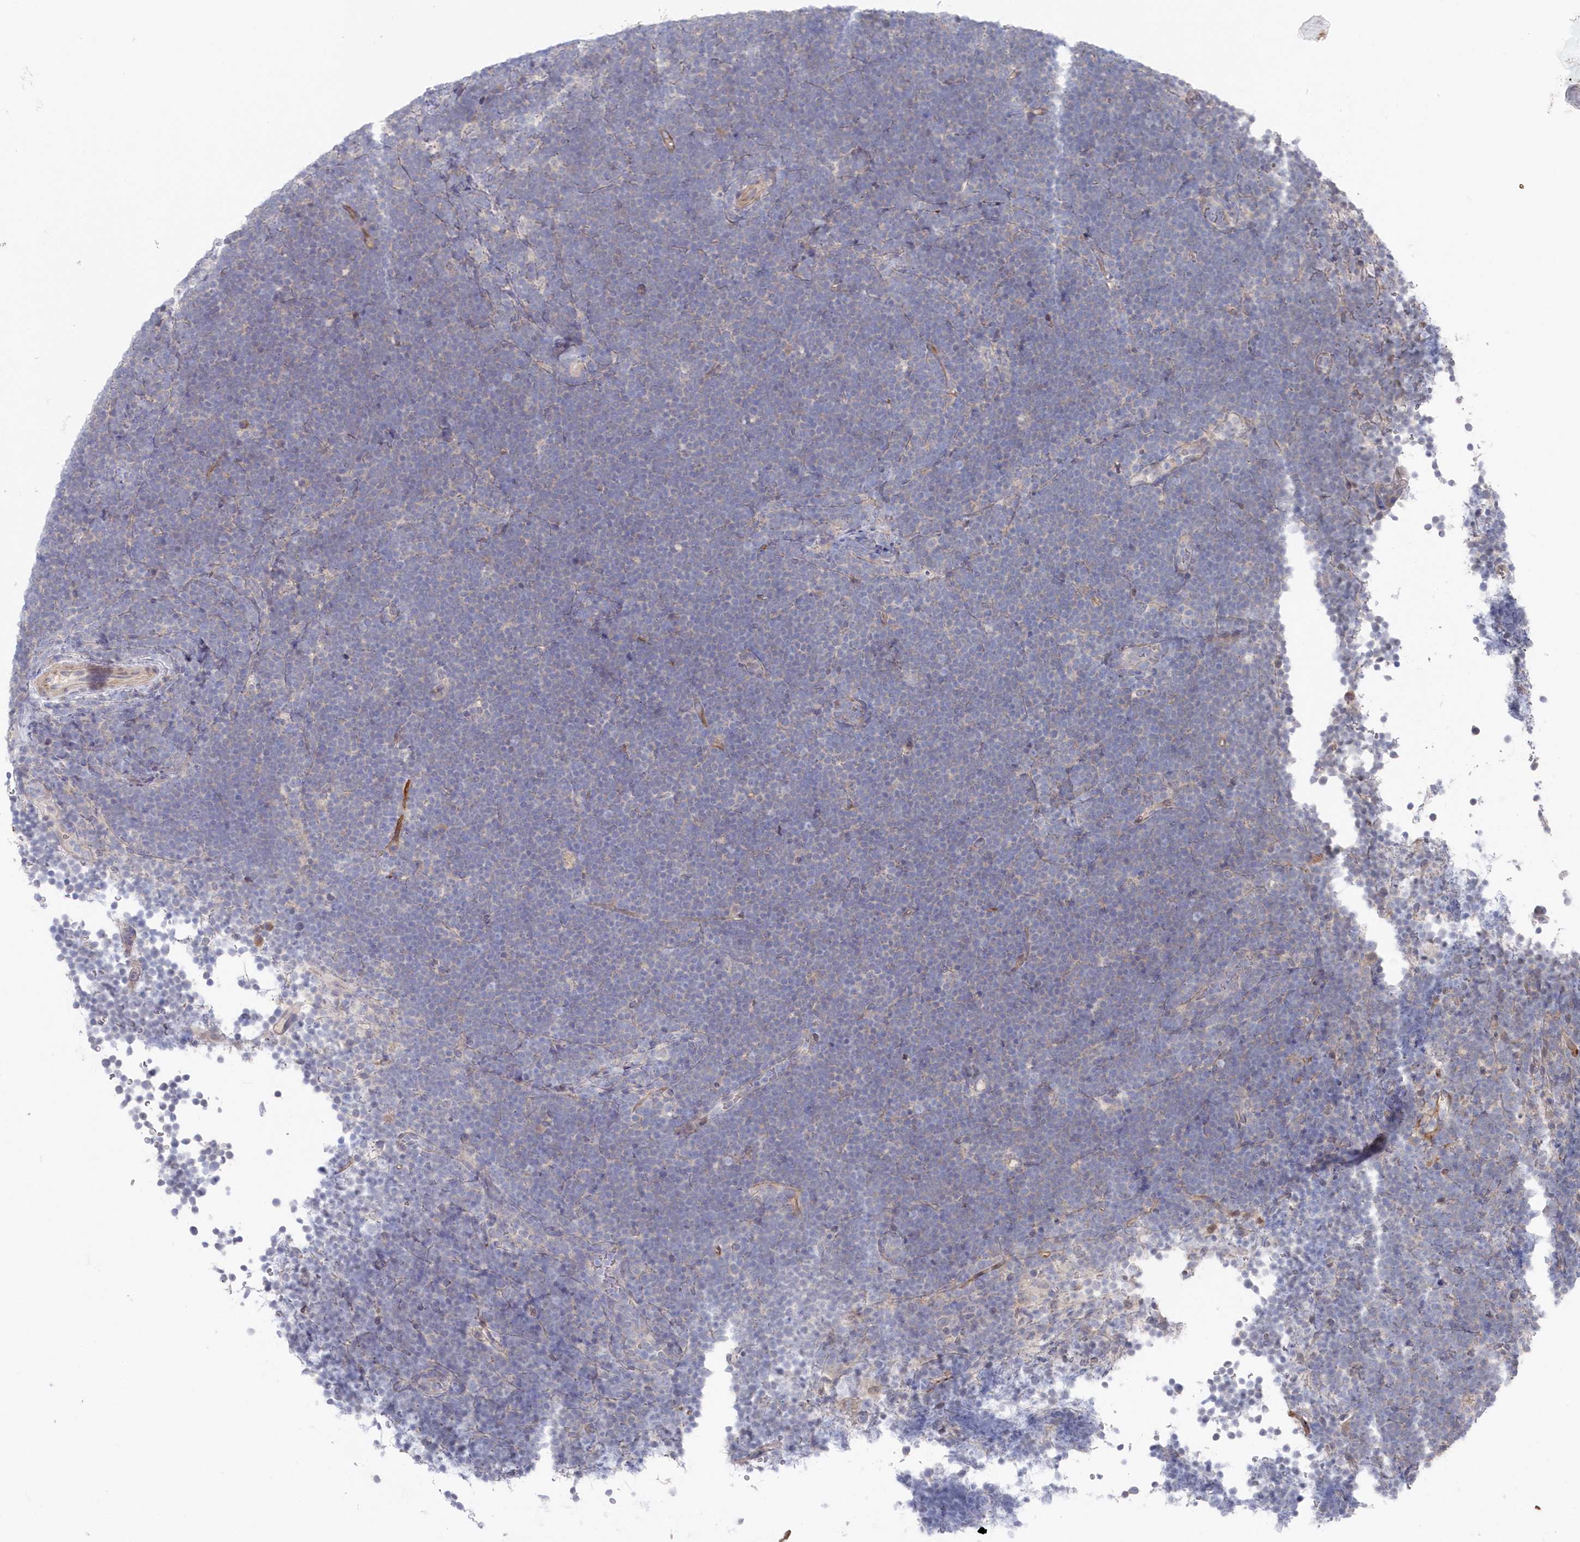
{"staining": {"intensity": "negative", "quantity": "none", "location": "none"}, "tissue": "lymphoma", "cell_type": "Tumor cells", "image_type": "cancer", "snomed": [{"axis": "morphology", "description": "Malignant lymphoma, non-Hodgkin's type, High grade"}, {"axis": "topography", "description": "Lymph node"}], "caption": "IHC histopathology image of human high-grade malignant lymphoma, non-Hodgkin's type stained for a protein (brown), which shows no expression in tumor cells.", "gene": "KIAA1586", "patient": {"sex": "male", "age": 13}}